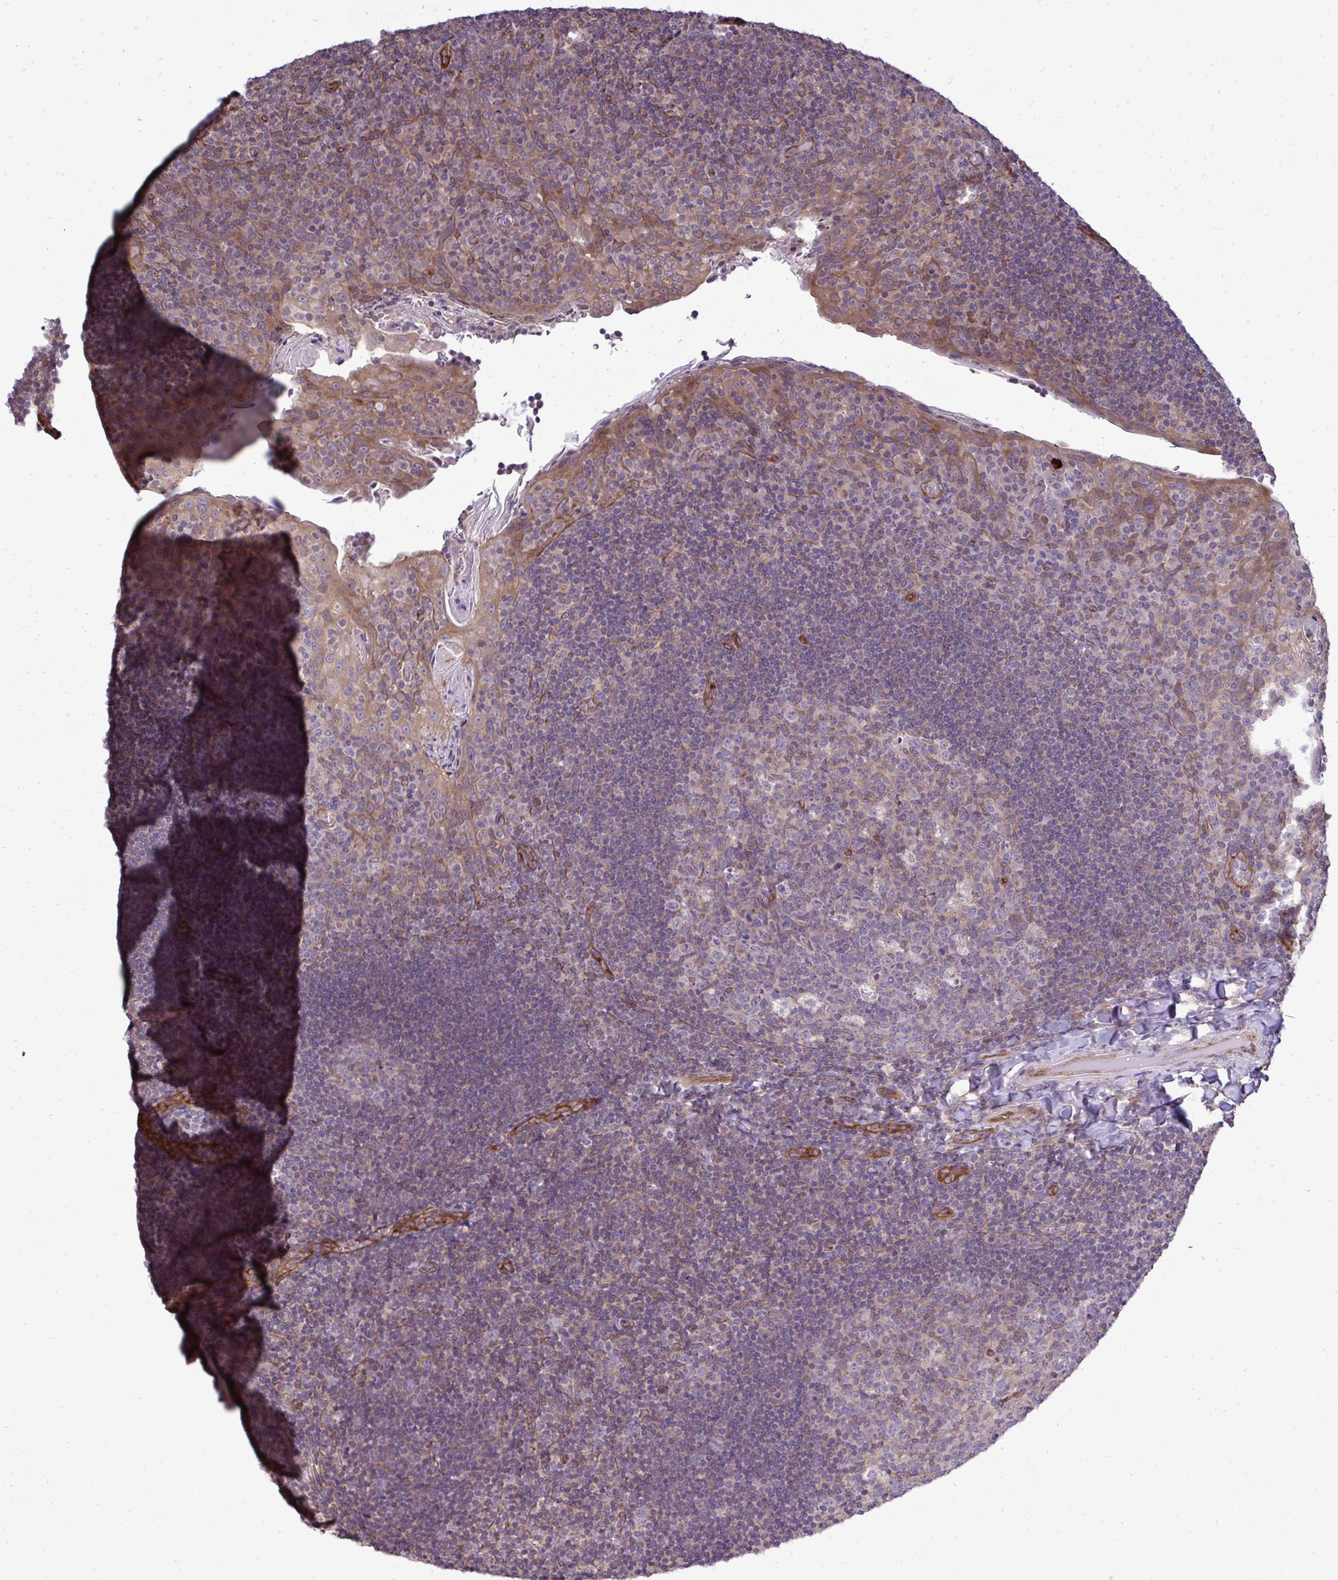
{"staining": {"intensity": "weak", "quantity": ">75%", "location": "cytoplasmic/membranous"}, "tissue": "tonsil", "cell_type": "Germinal center cells", "image_type": "normal", "snomed": [{"axis": "morphology", "description": "Normal tissue, NOS"}, {"axis": "topography", "description": "Tonsil"}], "caption": "Human tonsil stained for a protein (brown) exhibits weak cytoplasmic/membranous positive expression in approximately >75% of germinal center cells.", "gene": "FUT10", "patient": {"sex": "male", "age": 17}}